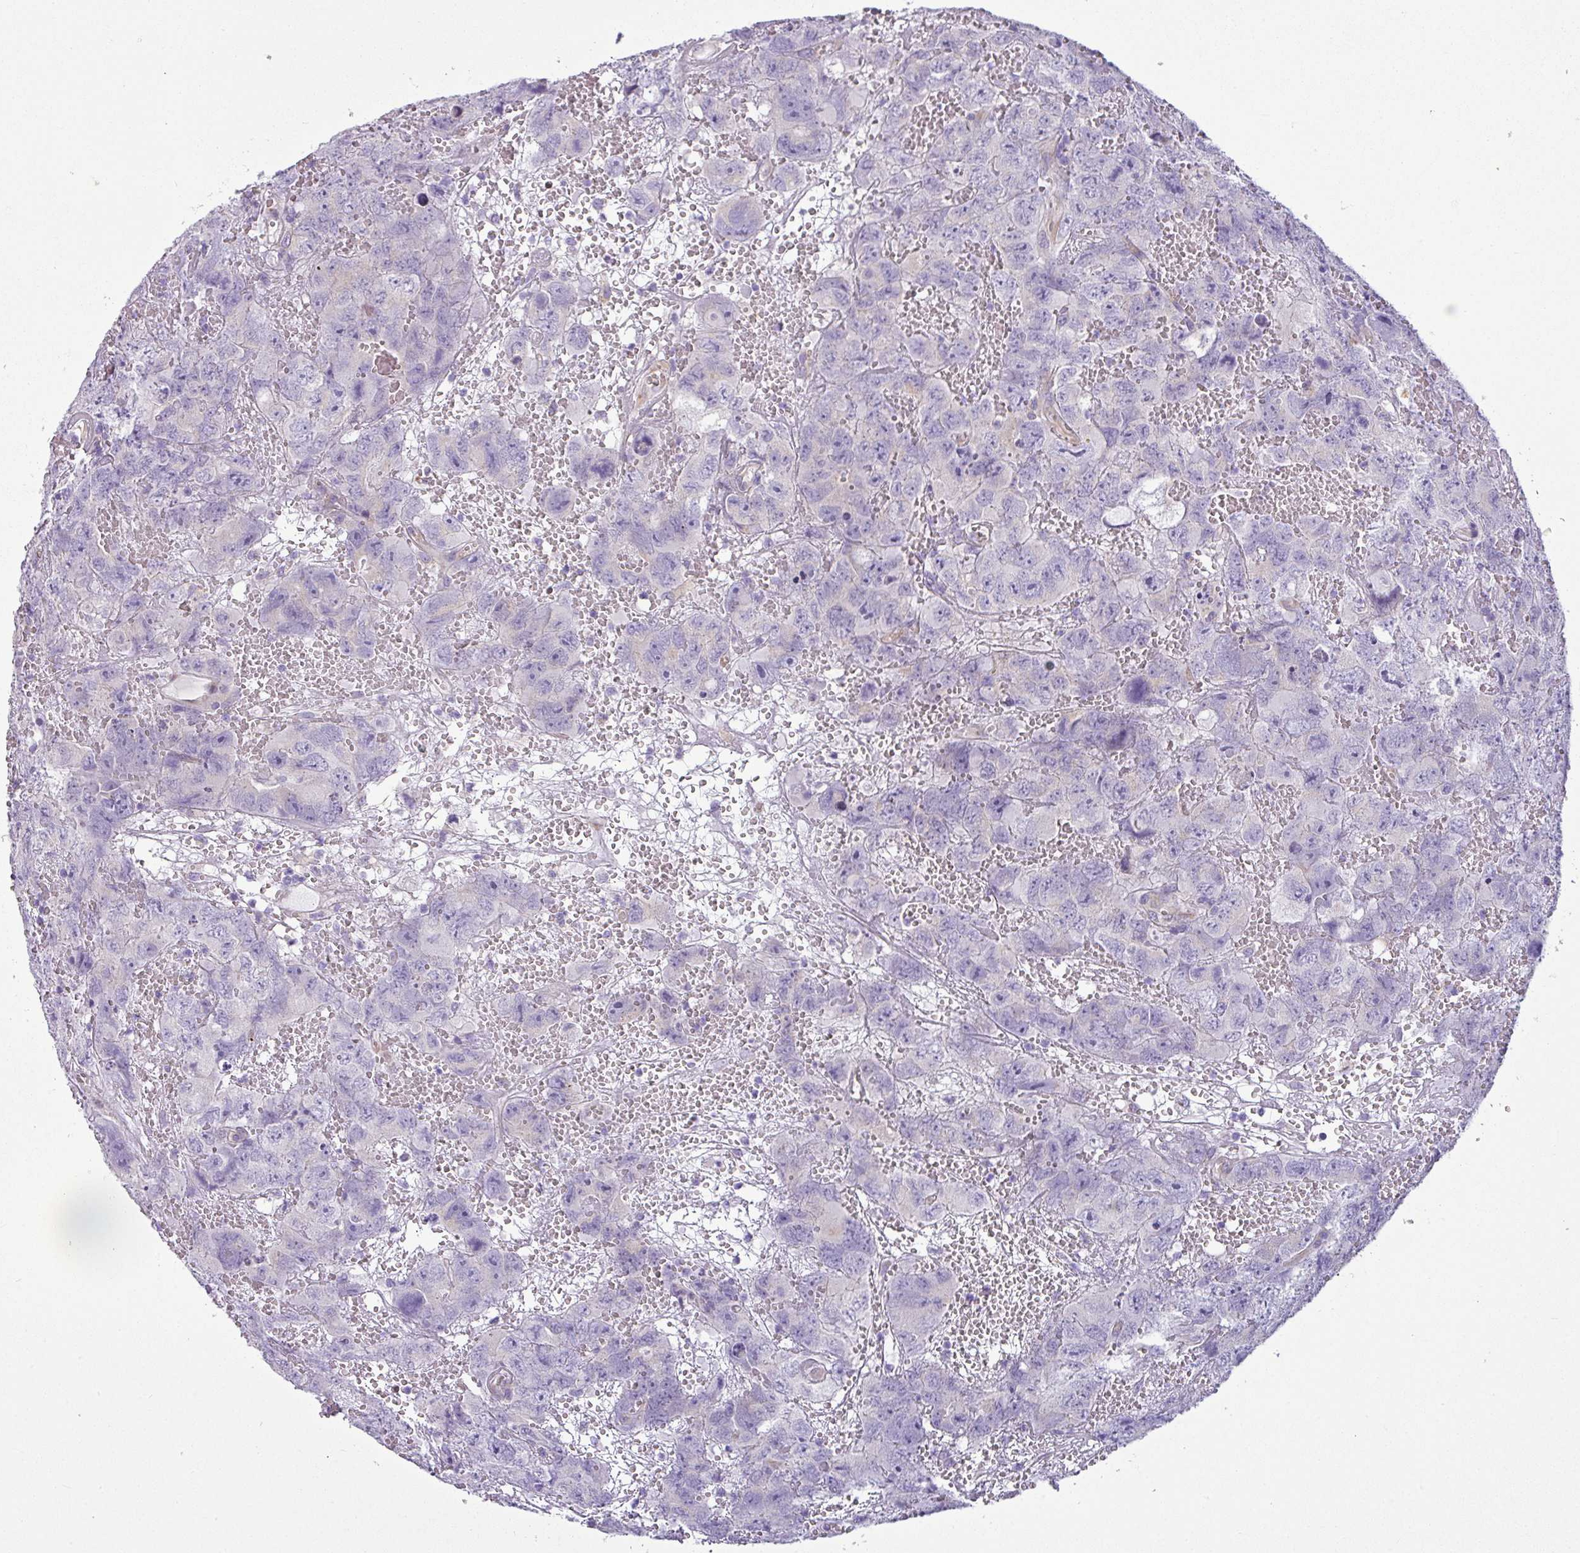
{"staining": {"intensity": "negative", "quantity": "none", "location": "none"}, "tissue": "testis cancer", "cell_type": "Tumor cells", "image_type": "cancer", "snomed": [{"axis": "morphology", "description": "Carcinoma, Embryonal, NOS"}, {"axis": "topography", "description": "Testis"}], "caption": "DAB immunohistochemical staining of embryonal carcinoma (testis) displays no significant positivity in tumor cells.", "gene": "TOR1AIP2", "patient": {"sex": "male", "age": 45}}